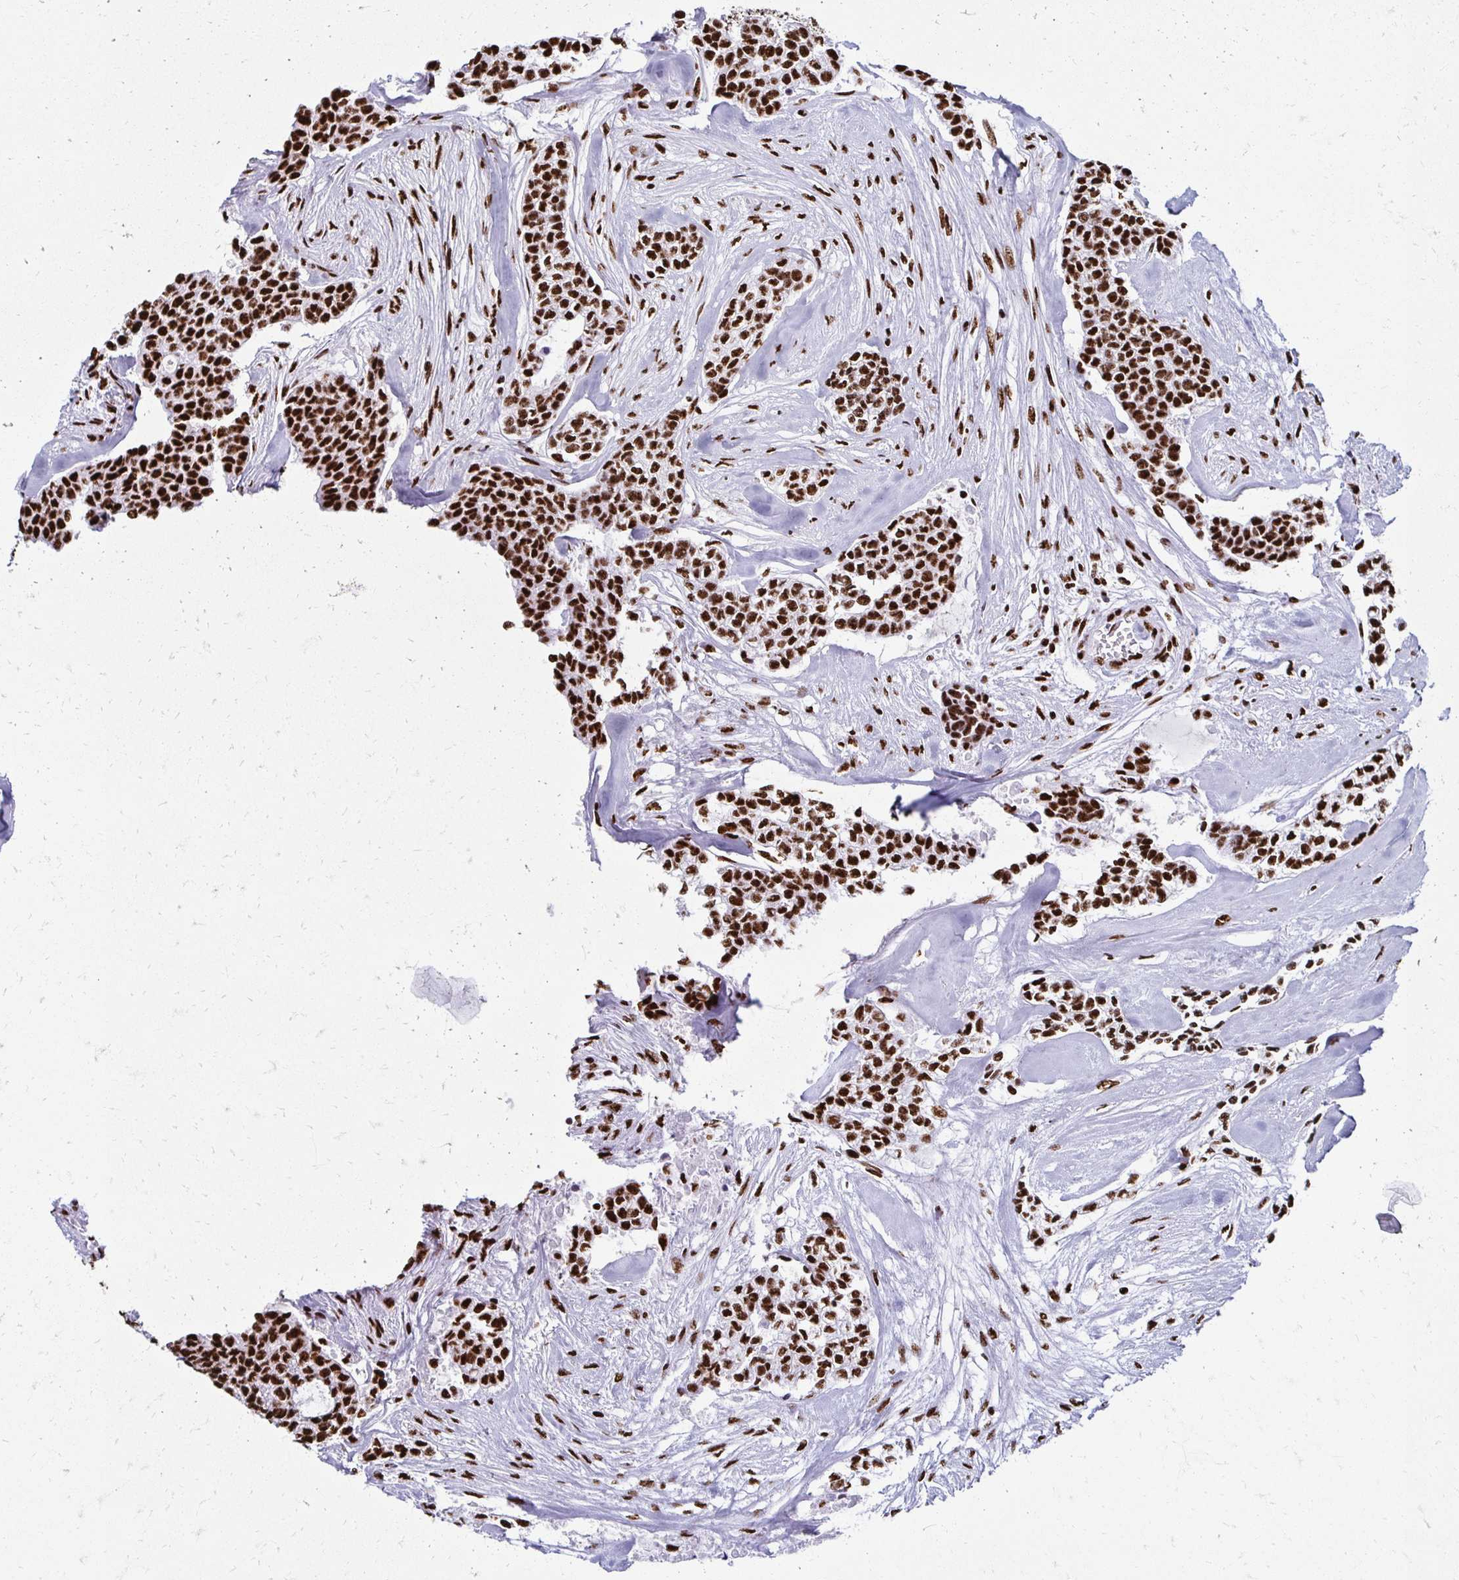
{"staining": {"intensity": "strong", "quantity": ">75%", "location": "nuclear"}, "tissue": "head and neck cancer", "cell_type": "Tumor cells", "image_type": "cancer", "snomed": [{"axis": "morphology", "description": "Adenocarcinoma, NOS"}, {"axis": "topography", "description": "Head-Neck"}], "caption": "This photomicrograph exhibits immunohistochemistry staining of human head and neck adenocarcinoma, with high strong nuclear staining in approximately >75% of tumor cells.", "gene": "NONO", "patient": {"sex": "male", "age": 81}}